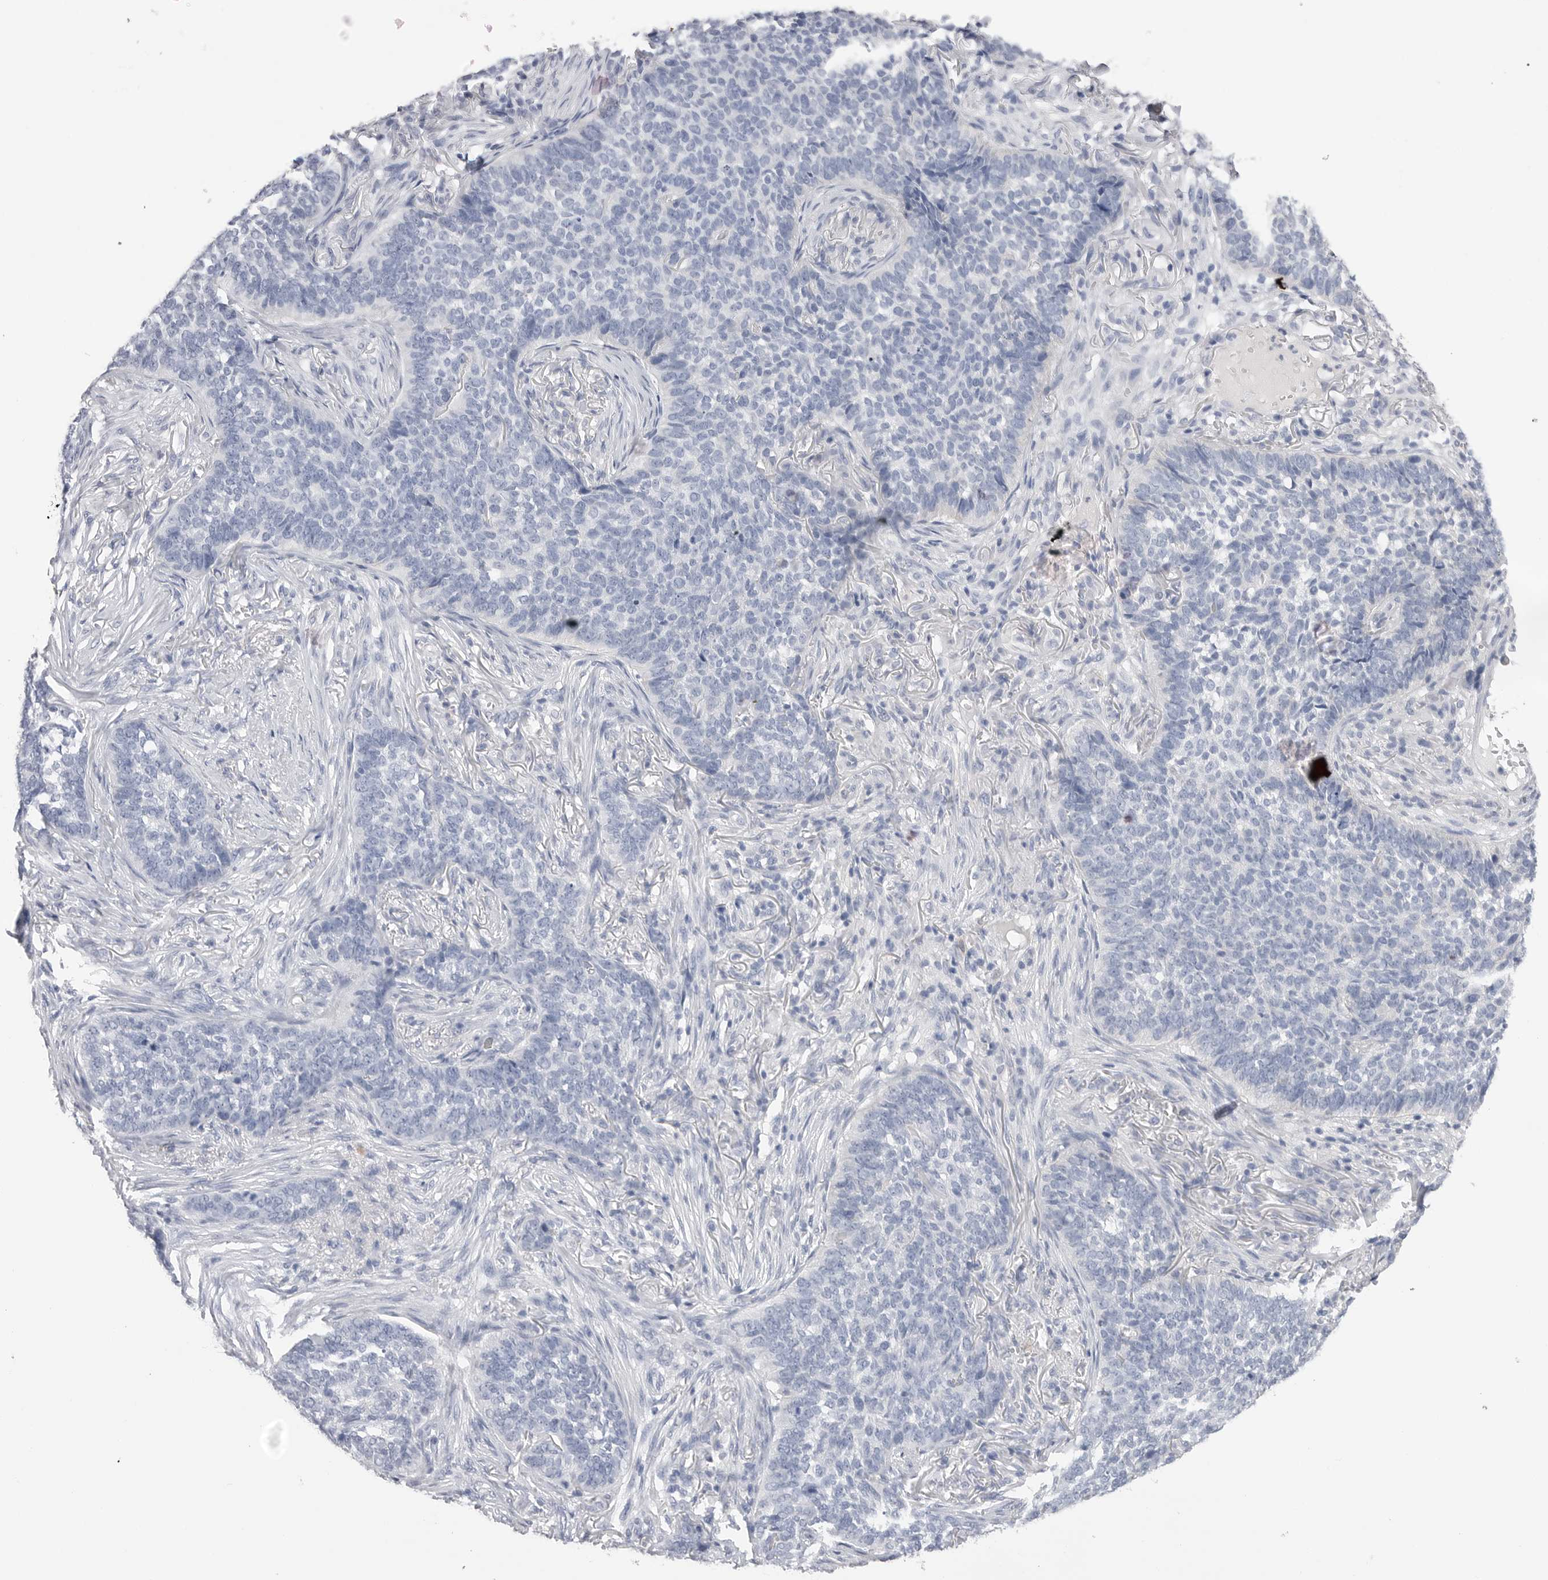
{"staining": {"intensity": "negative", "quantity": "none", "location": "none"}, "tissue": "skin cancer", "cell_type": "Tumor cells", "image_type": "cancer", "snomed": [{"axis": "morphology", "description": "Basal cell carcinoma"}, {"axis": "topography", "description": "Skin"}], "caption": "Micrograph shows no significant protein positivity in tumor cells of basal cell carcinoma (skin).", "gene": "DLGAP3", "patient": {"sex": "male", "age": 85}}